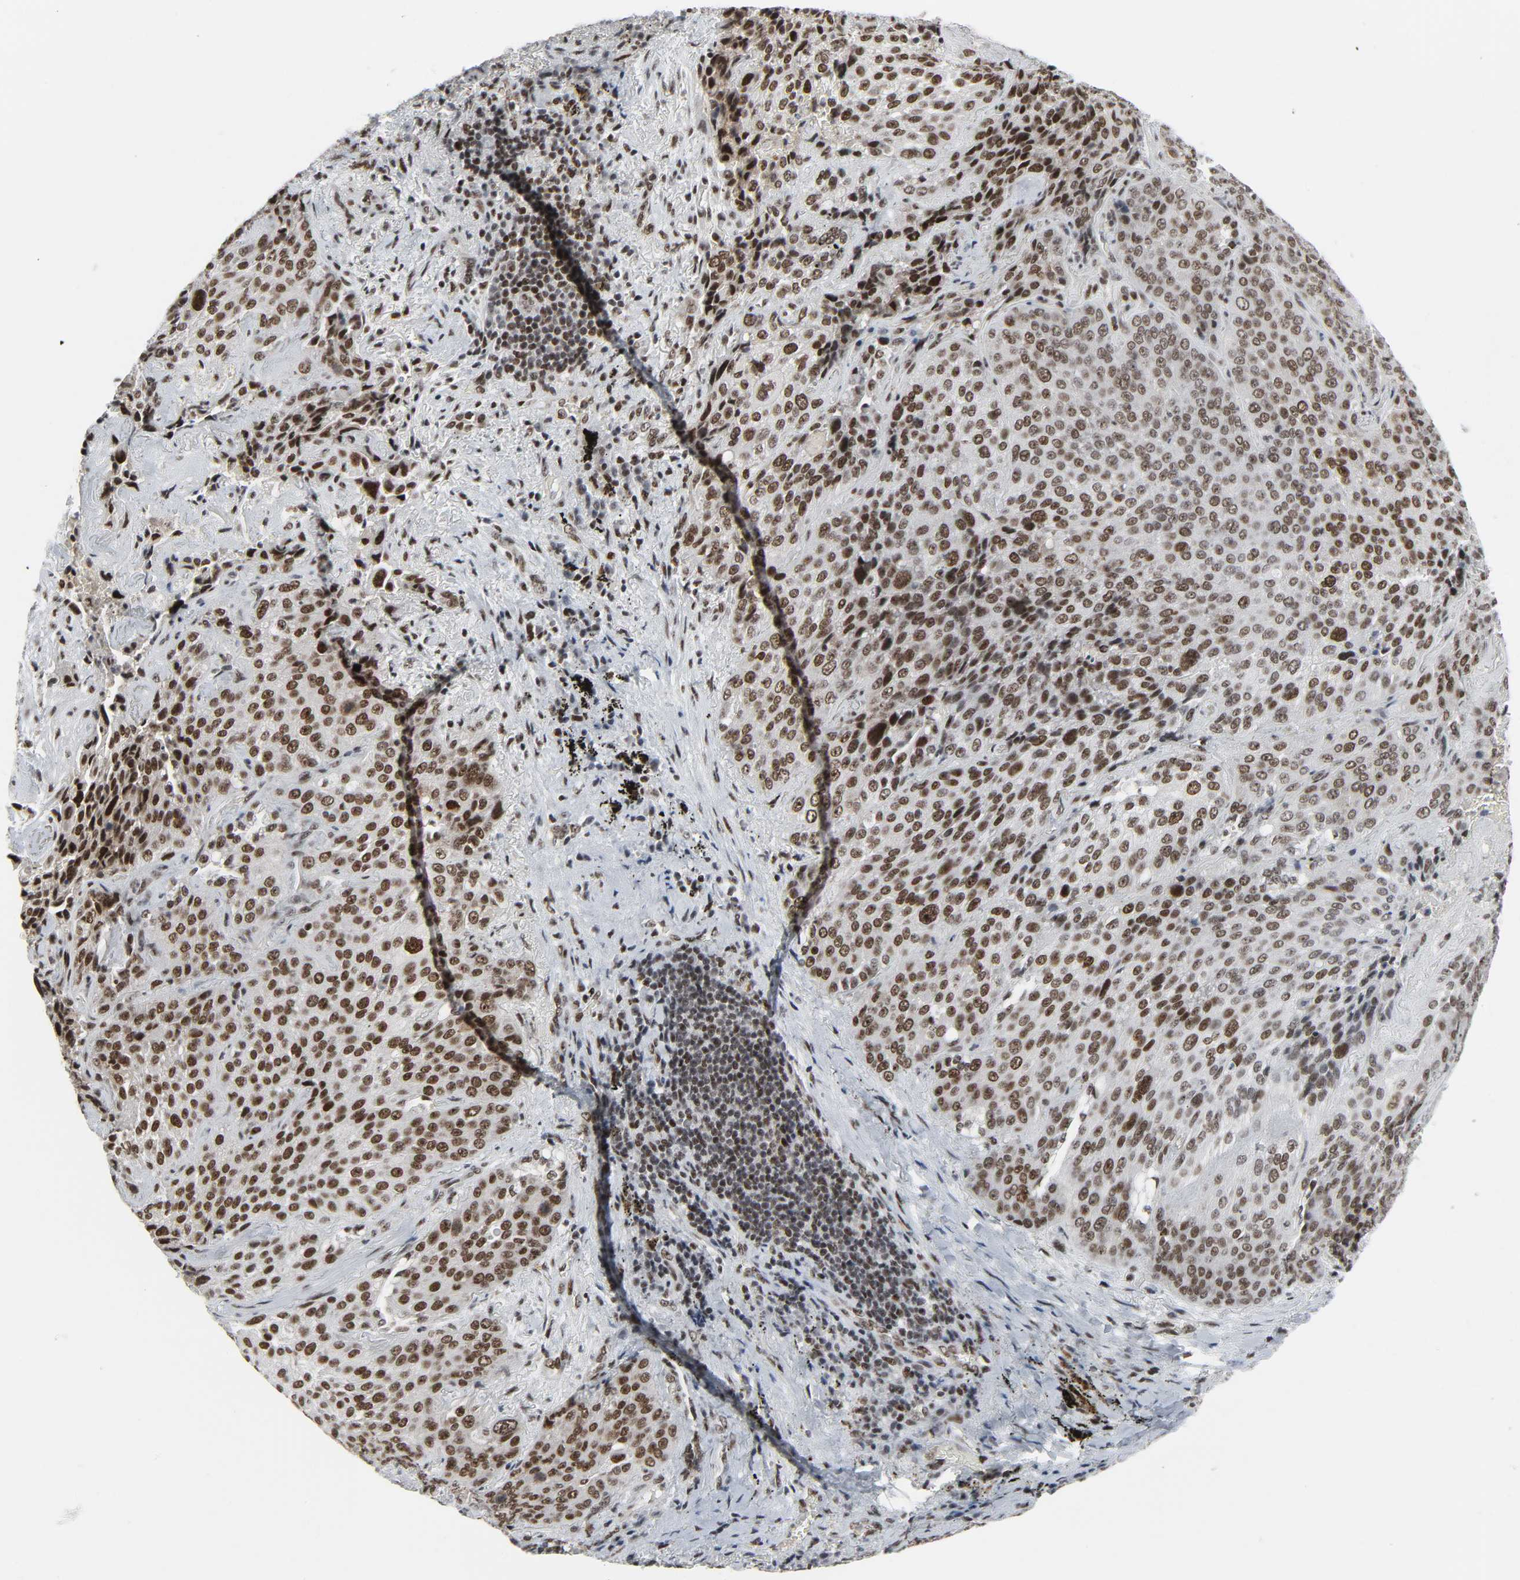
{"staining": {"intensity": "strong", "quantity": ">75%", "location": "nuclear"}, "tissue": "lung cancer", "cell_type": "Tumor cells", "image_type": "cancer", "snomed": [{"axis": "morphology", "description": "Squamous cell carcinoma, NOS"}, {"axis": "topography", "description": "Lung"}], "caption": "Lung cancer (squamous cell carcinoma) was stained to show a protein in brown. There is high levels of strong nuclear staining in approximately >75% of tumor cells.", "gene": "CDK7", "patient": {"sex": "male", "age": 54}}